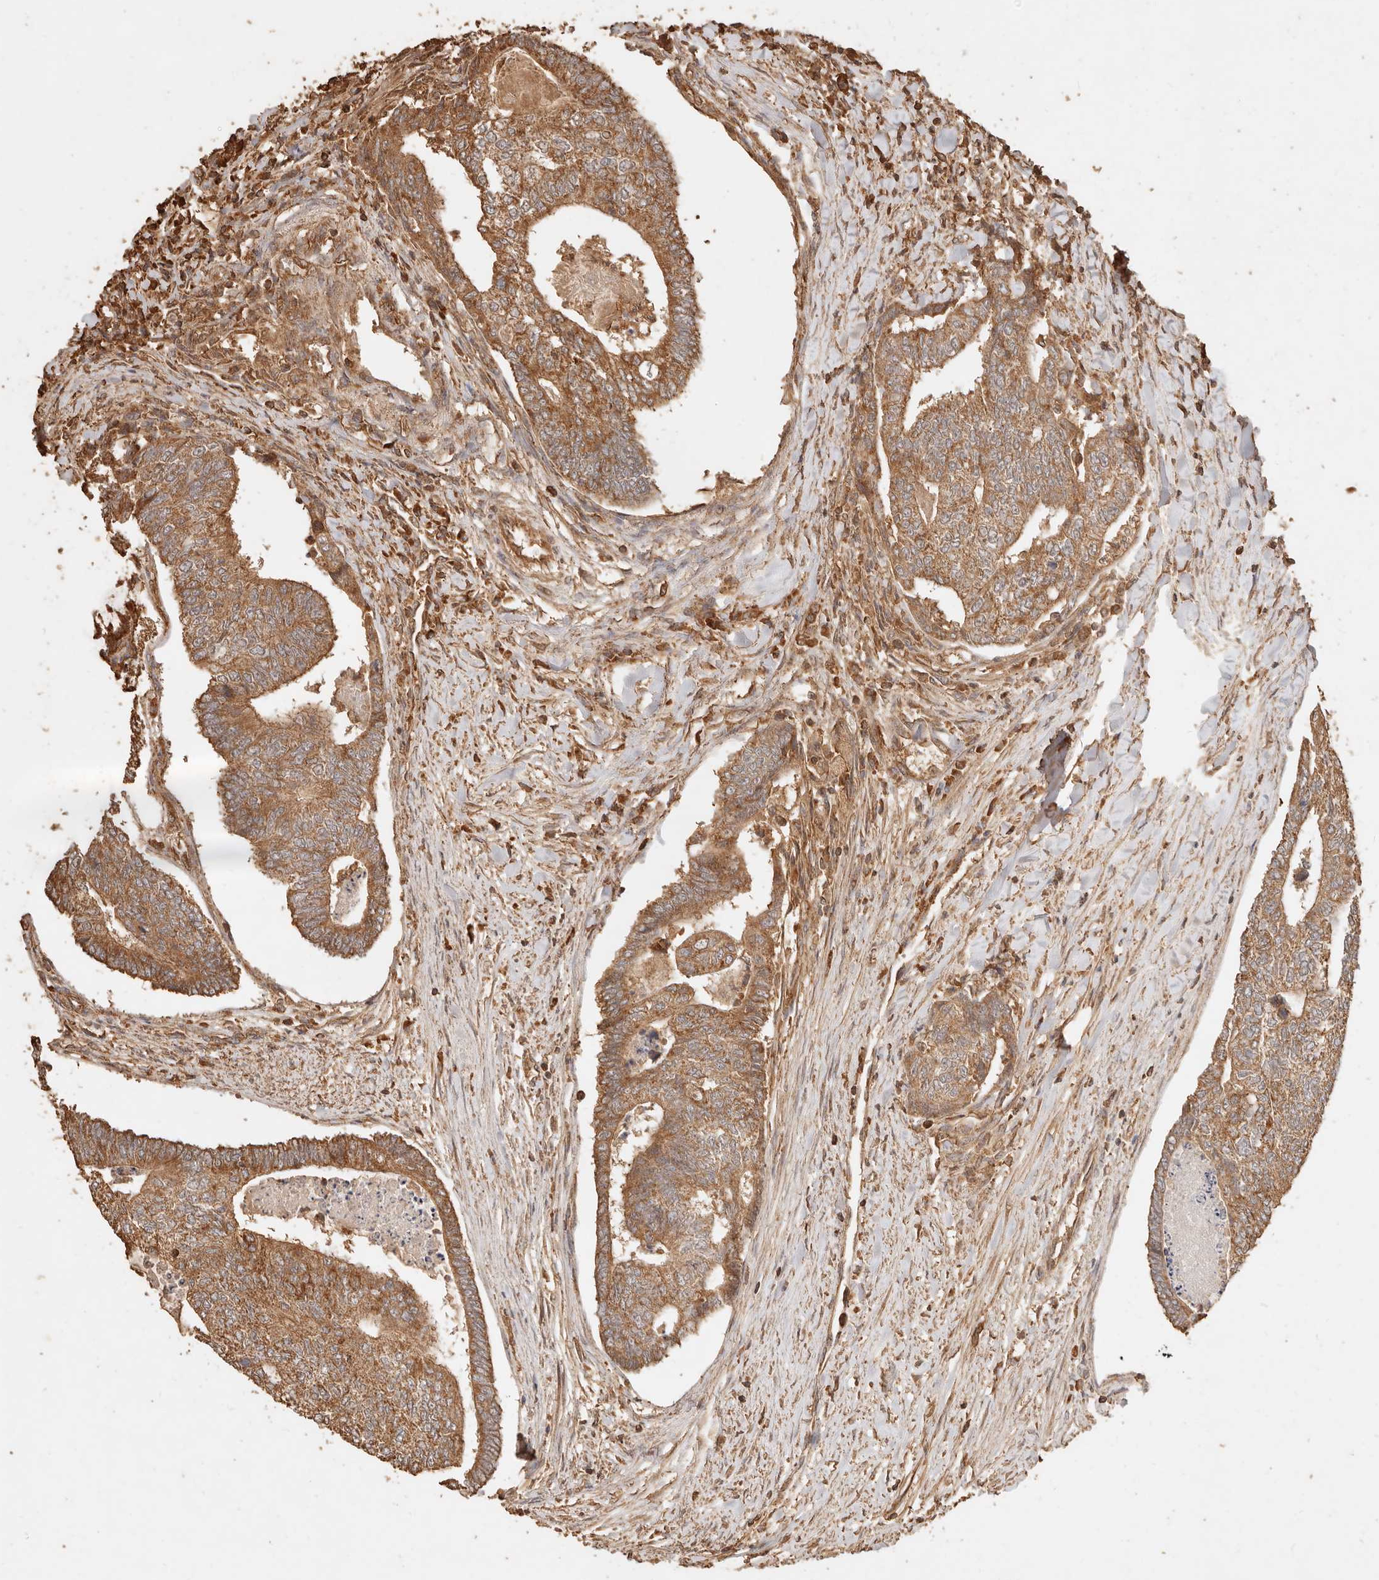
{"staining": {"intensity": "moderate", "quantity": ">75%", "location": "cytoplasmic/membranous"}, "tissue": "colorectal cancer", "cell_type": "Tumor cells", "image_type": "cancer", "snomed": [{"axis": "morphology", "description": "Adenocarcinoma, NOS"}, {"axis": "topography", "description": "Colon"}], "caption": "A medium amount of moderate cytoplasmic/membranous staining is appreciated in about >75% of tumor cells in adenocarcinoma (colorectal) tissue. (IHC, brightfield microscopy, high magnification).", "gene": "FAM180B", "patient": {"sex": "female", "age": 67}}